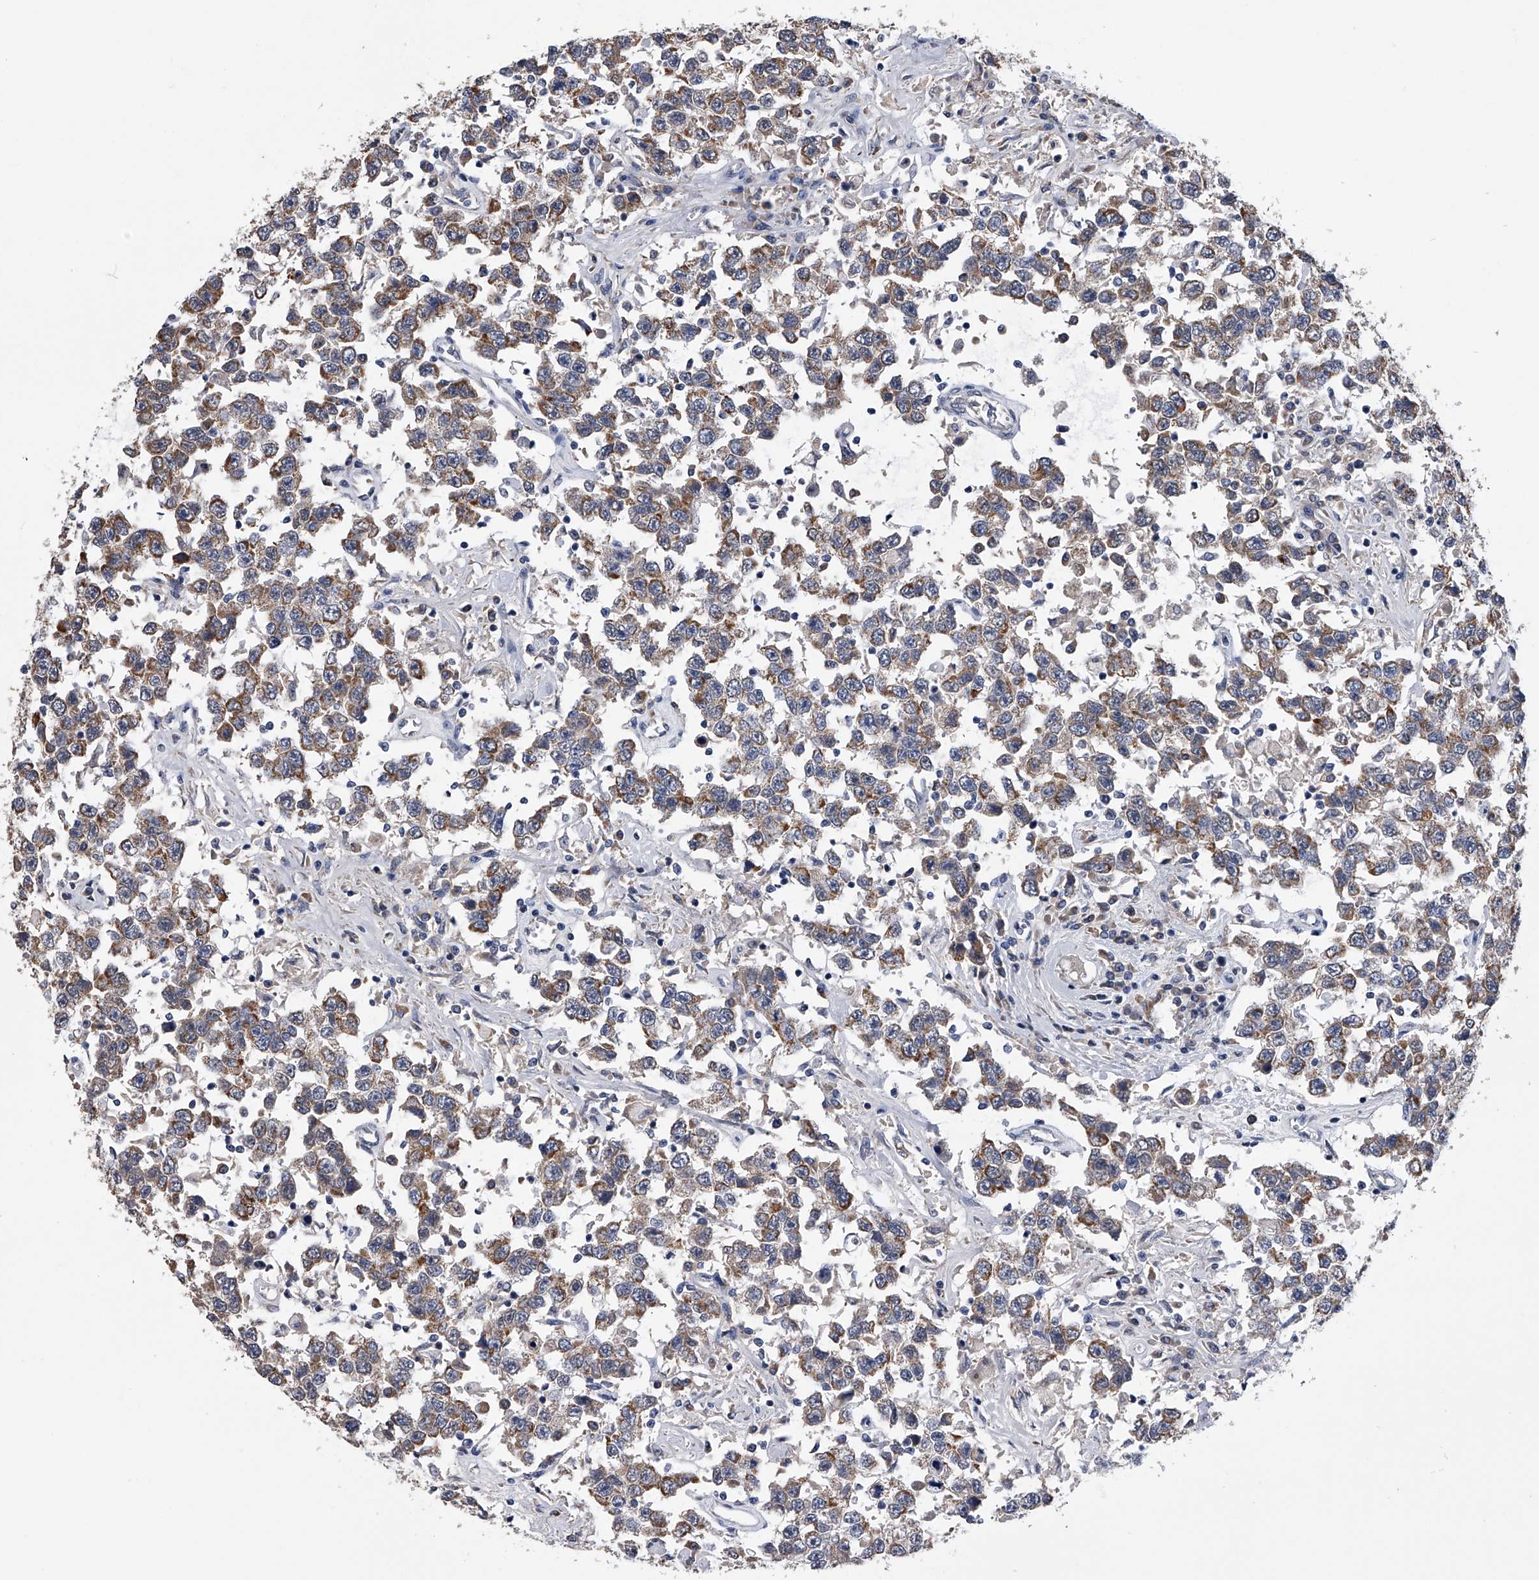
{"staining": {"intensity": "moderate", "quantity": ">75%", "location": "cytoplasmic/membranous"}, "tissue": "testis cancer", "cell_type": "Tumor cells", "image_type": "cancer", "snomed": [{"axis": "morphology", "description": "Seminoma, NOS"}, {"axis": "topography", "description": "Testis"}], "caption": "This micrograph reveals testis seminoma stained with immunohistochemistry (IHC) to label a protein in brown. The cytoplasmic/membranous of tumor cells show moderate positivity for the protein. Nuclei are counter-stained blue.", "gene": "OAT", "patient": {"sex": "male", "age": 41}}